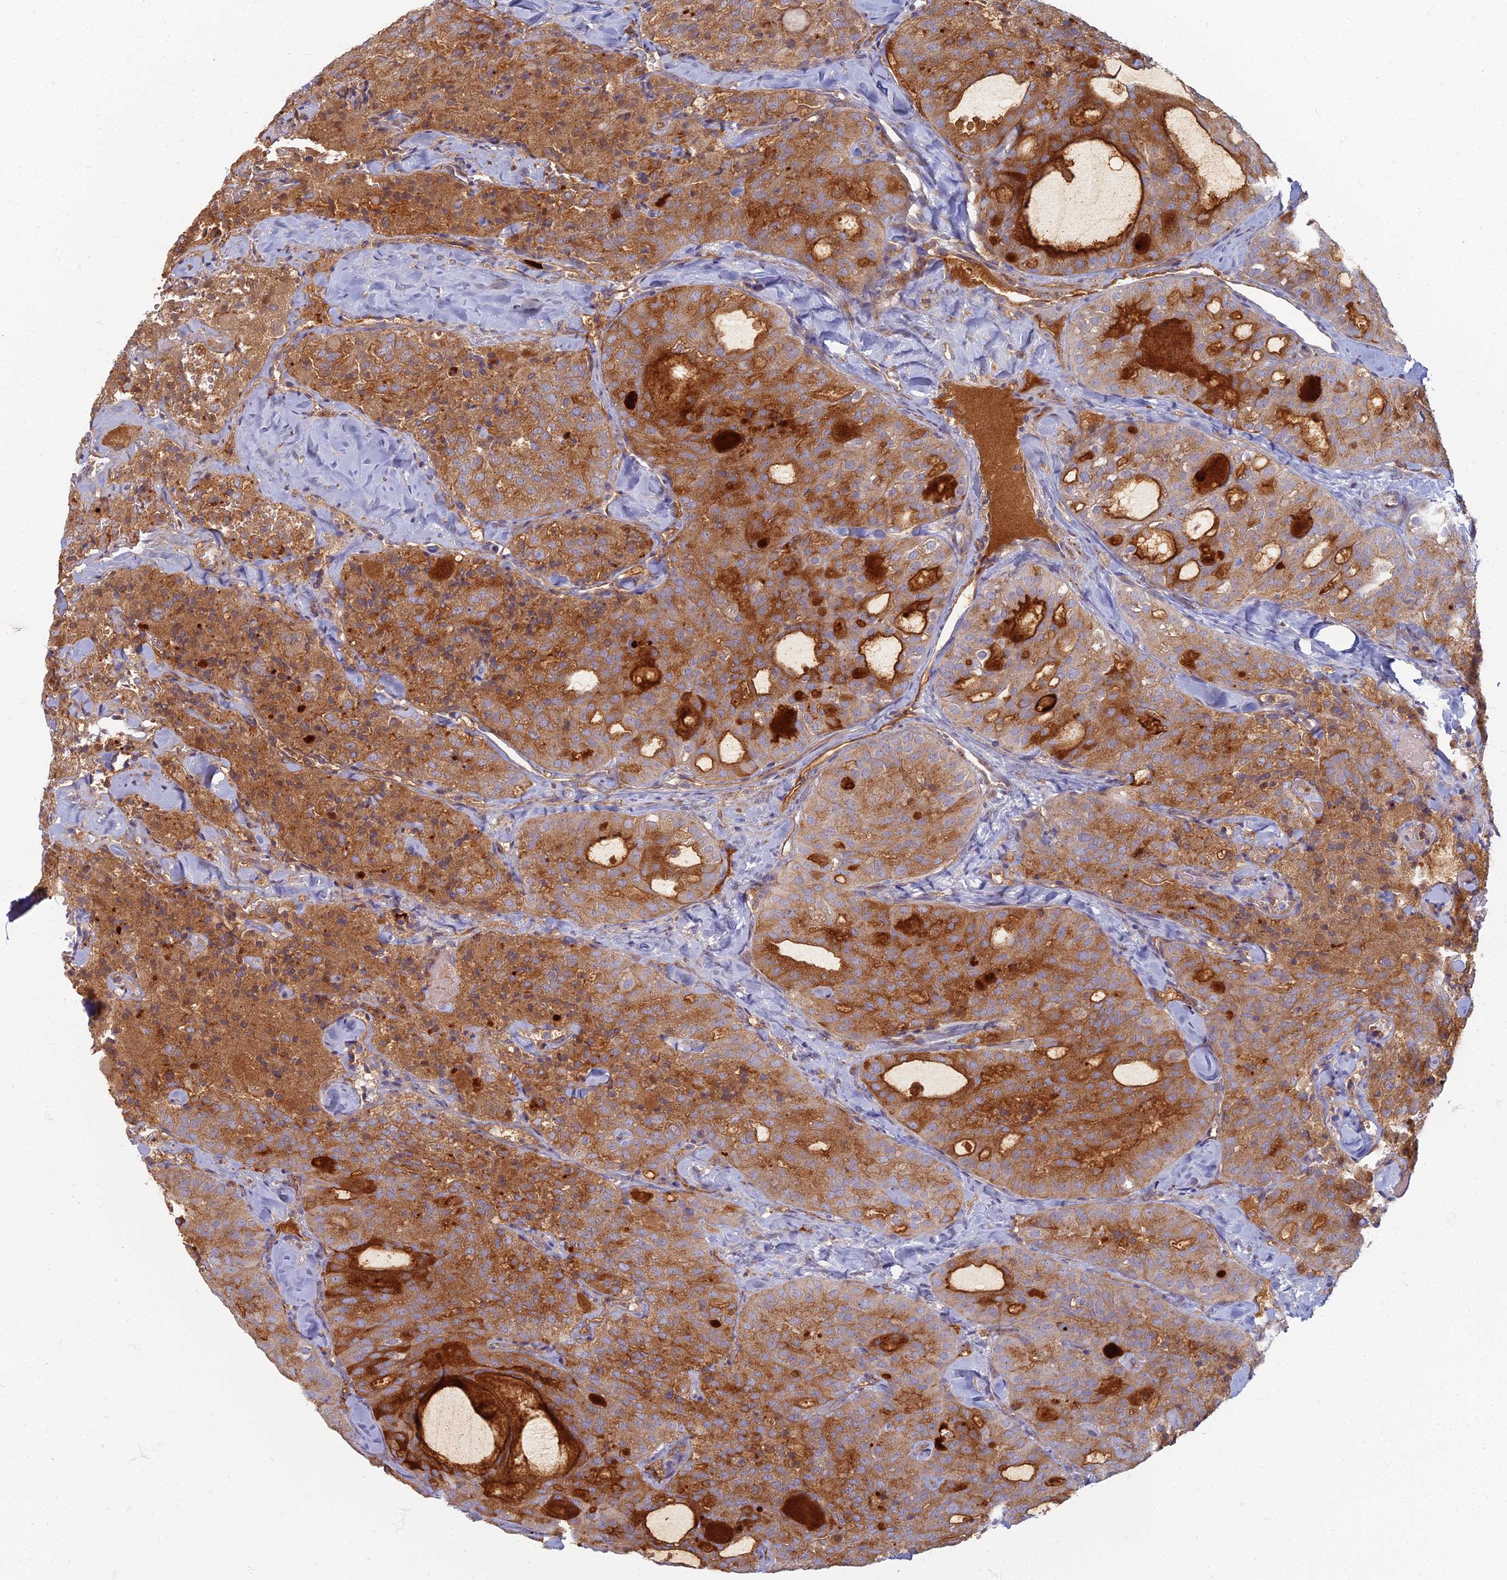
{"staining": {"intensity": "strong", "quantity": ">75%", "location": "cytoplasmic/membranous"}, "tissue": "thyroid cancer", "cell_type": "Tumor cells", "image_type": "cancer", "snomed": [{"axis": "morphology", "description": "Follicular adenoma carcinoma, NOS"}, {"axis": "topography", "description": "Thyroid gland"}], "caption": "Follicular adenoma carcinoma (thyroid) stained for a protein (brown) exhibits strong cytoplasmic/membranous positive expression in about >75% of tumor cells.", "gene": "PROX2", "patient": {"sex": "male", "age": 75}}